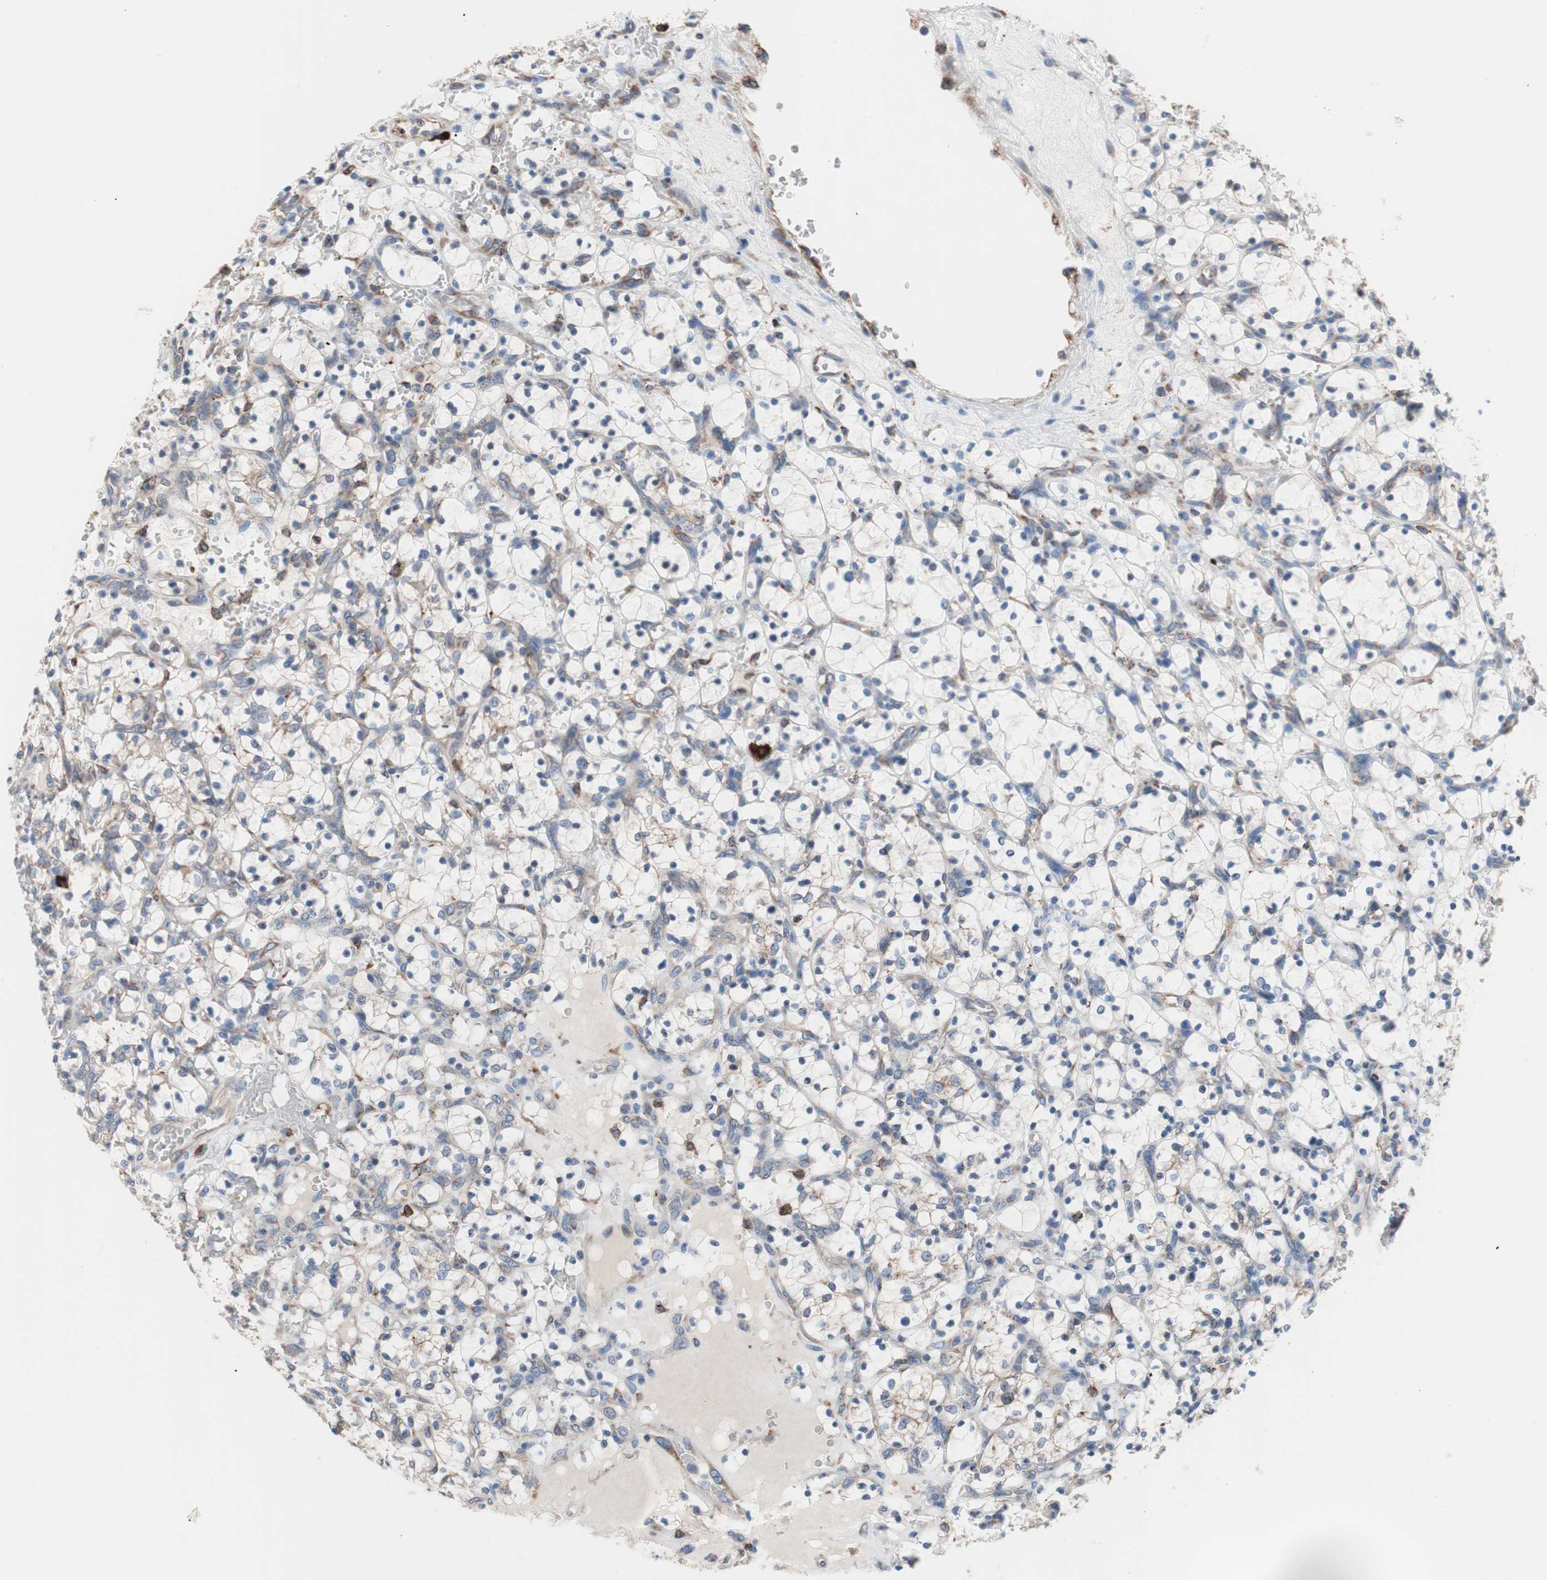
{"staining": {"intensity": "weak", "quantity": "<25%", "location": "cytoplasmic/membranous"}, "tissue": "renal cancer", "cell_type": "Tumor cells", "image_type": "cancer", "snomed": [{"axis": "morphology", "description": "Adenocarcinoma, NOS"}, {"axis": "topography", "description": "Kidney"}], "caption": "Human renal adenocarcinoma stained for a protein using IHC displays no positivity in tumor cells.", "gene": "SLC27A4", "patient": {"sex": "female", "age": 69}}